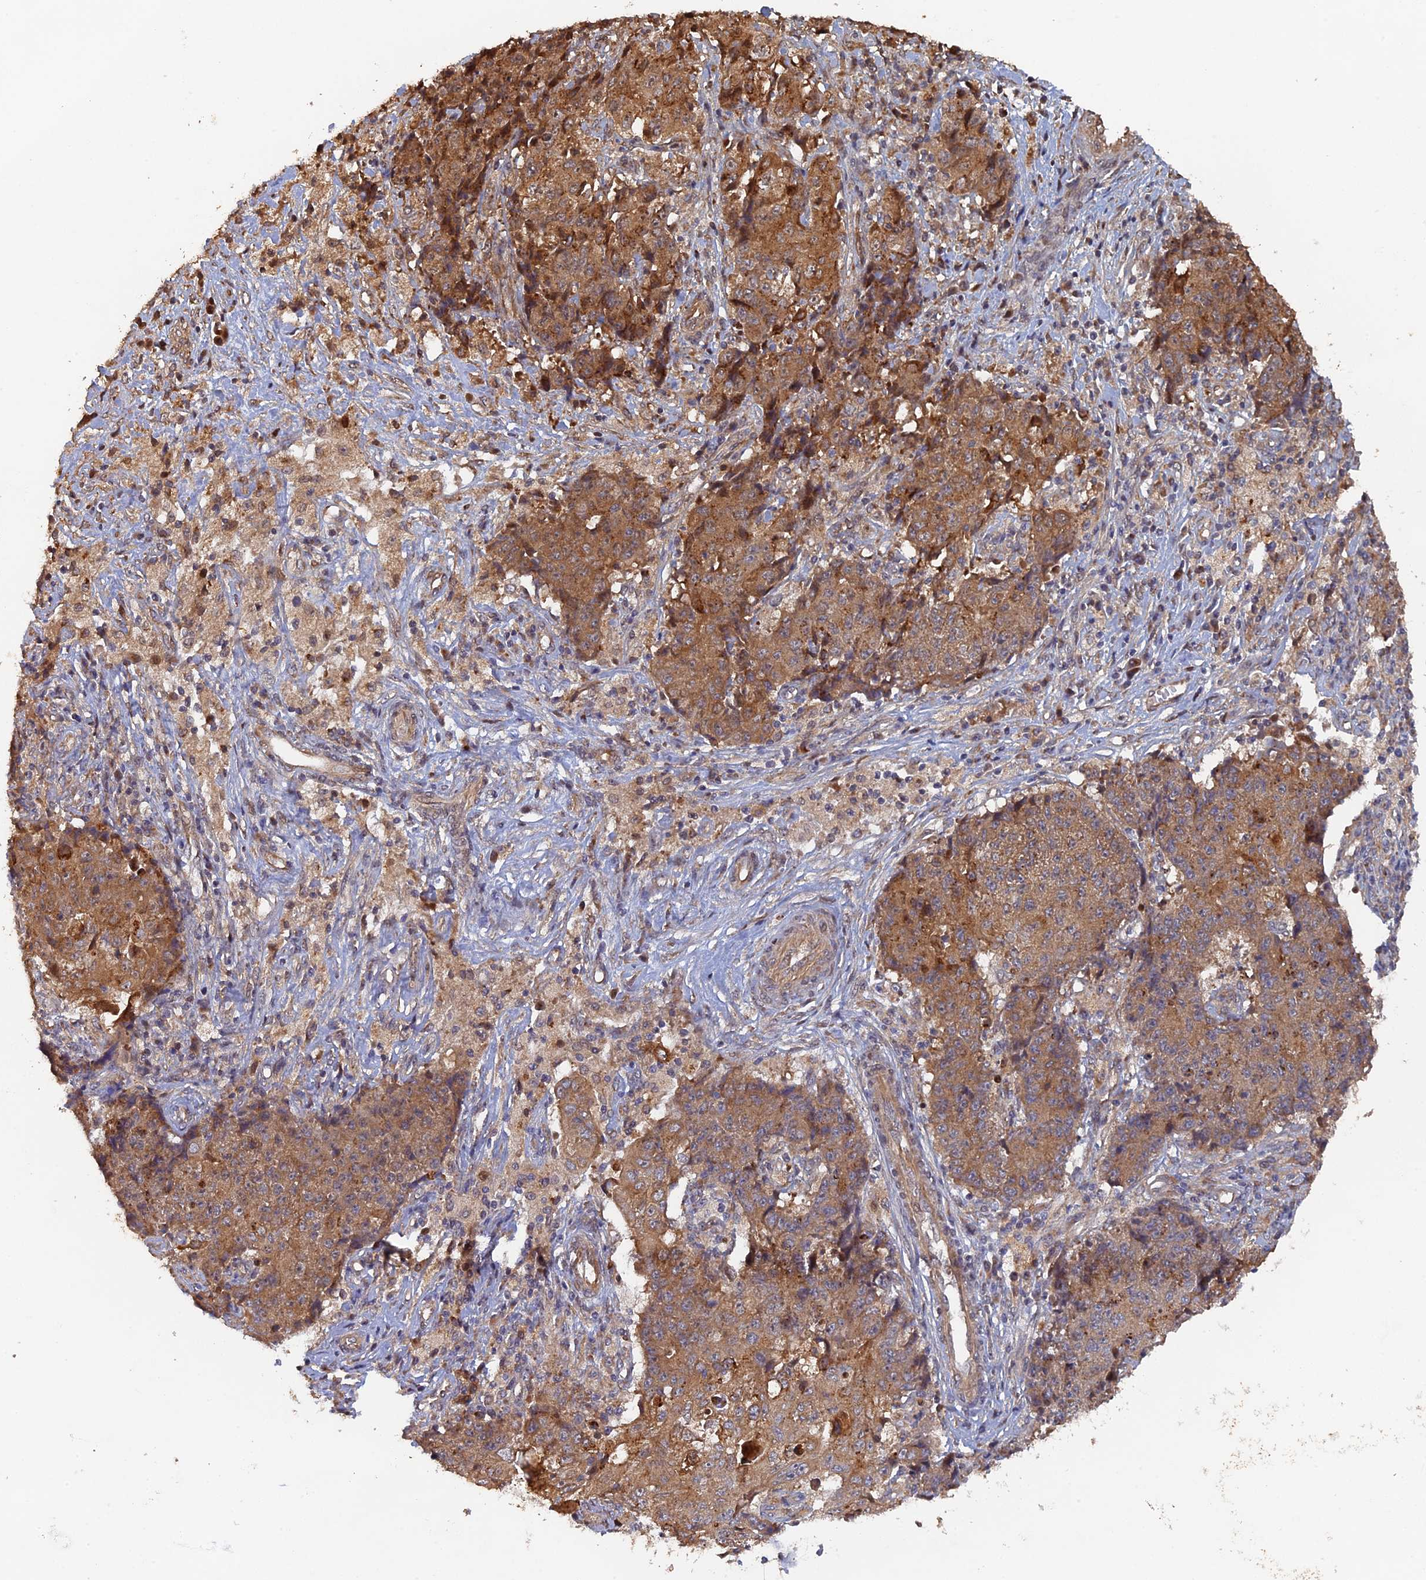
{"staining": {"intensity": "moderate", "quantity": ">75%", "location": "cytoplasmic/membranous"}, "tissue": "ovarian cancer", "cell_type": "Tumor cells", "image_type": "cancer", "snomed": [{"axis": "morphology", "description": "Carcinoma, endometroid"}, {"axis": "topography", "description": "Ovary"}], "caption": "A brown stain shows moderate cytoplasmic/membranous positivity of a protein in endometroid carcinoma (ovarian) tumor cells.", "gene": "VPS37C", "patient": {"sex": "female", "age": 42}}